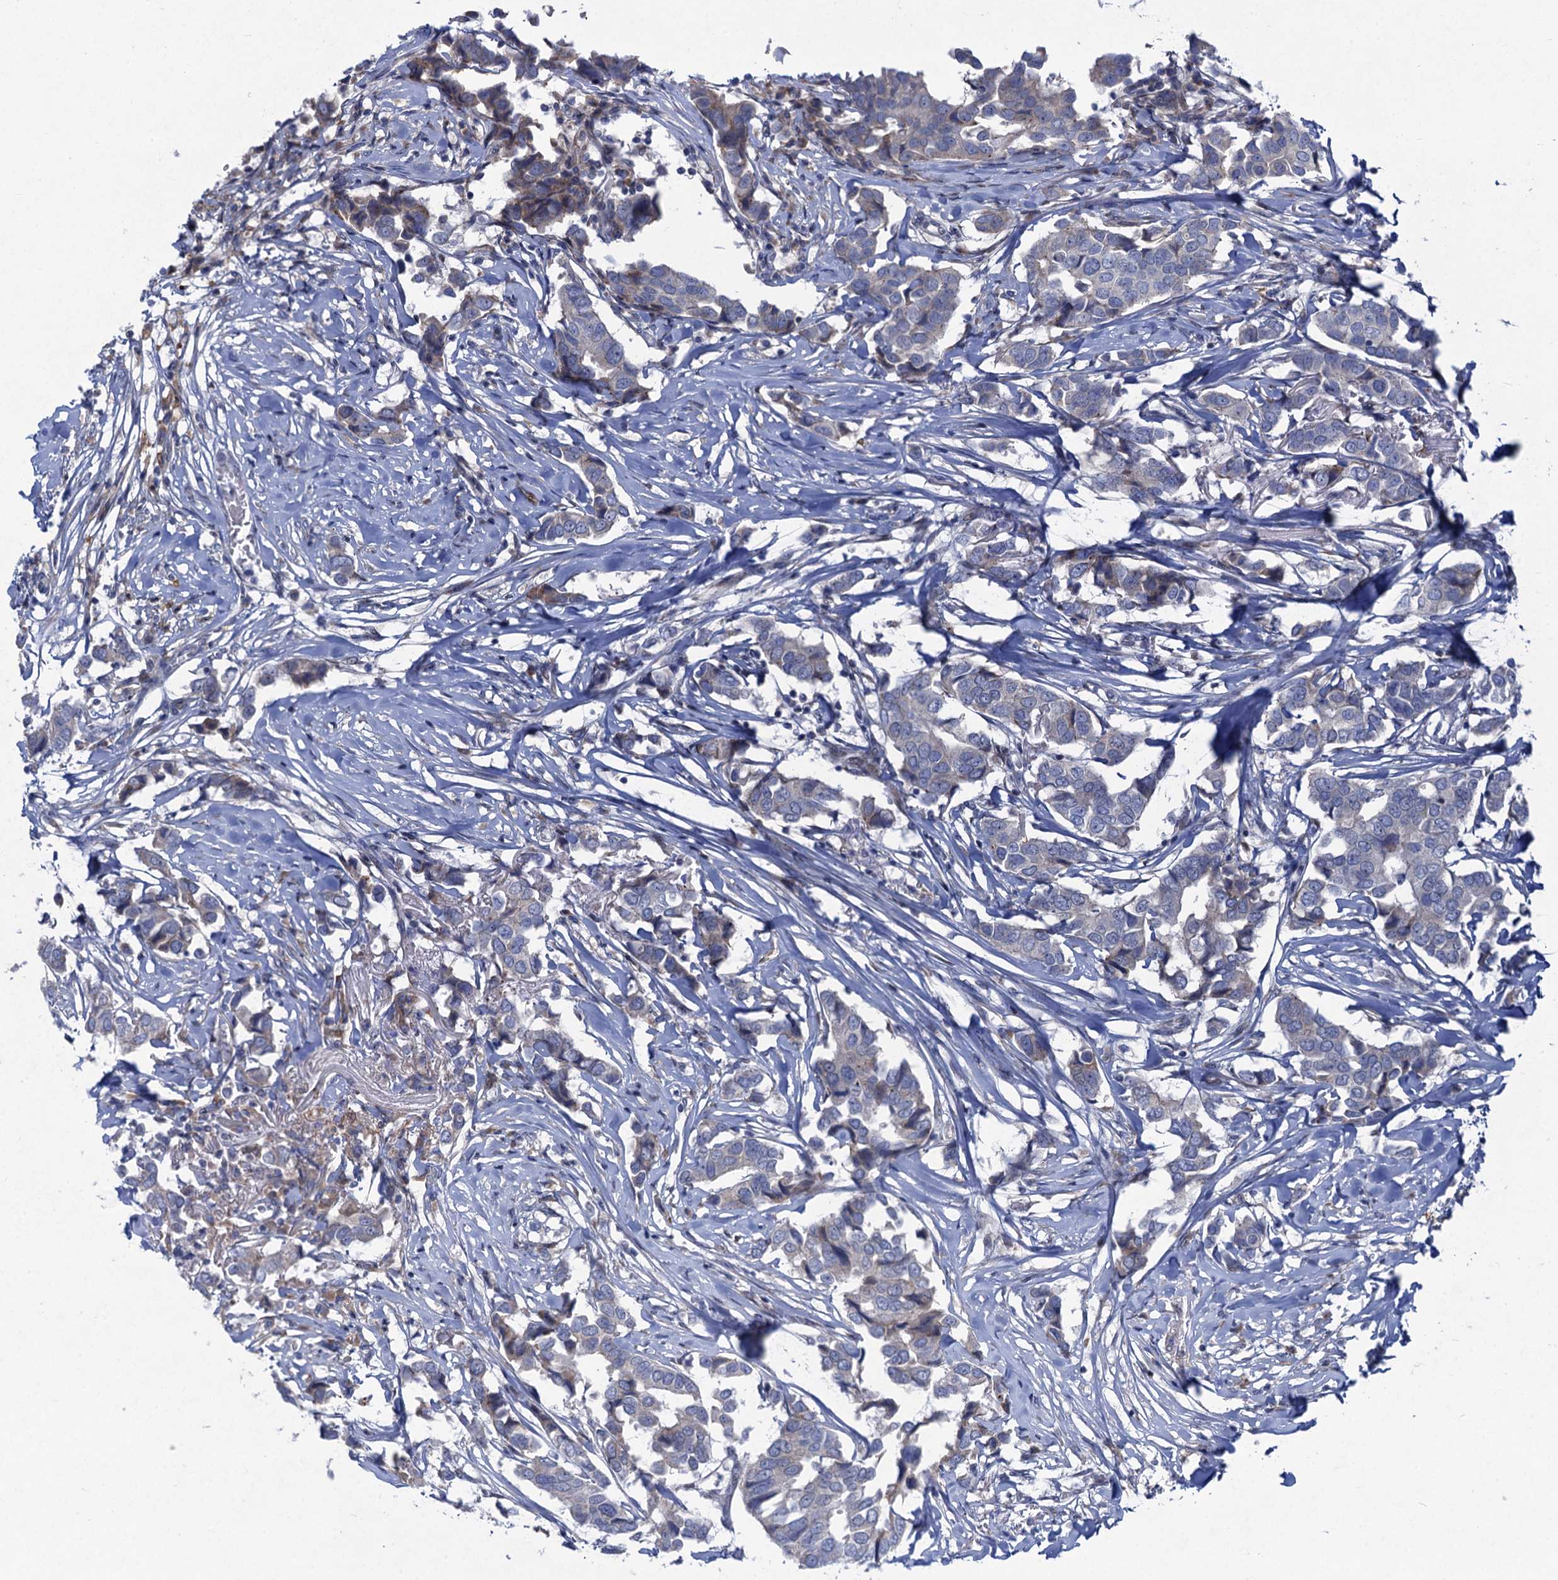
{"staining": {"intensity": "weak", "quantity": "<25%", "location": "cytoplasmic/membranous"}, "tissue": "breast cancer", "cell_type": "Tumor cells", "image_type": "cancer", "snomed": [{"axis": "morphology", "description": "Duct carcinoma"}, {"axis": "topography", "description": "Breast"}], "caption": "Human breast cancer (infiltrating ductal carcinoma) stained for a protein using IHC reveals no staining in tumor cells.", "gene": "QPCTL", "patient": {"sex": "female", "age": 80}}